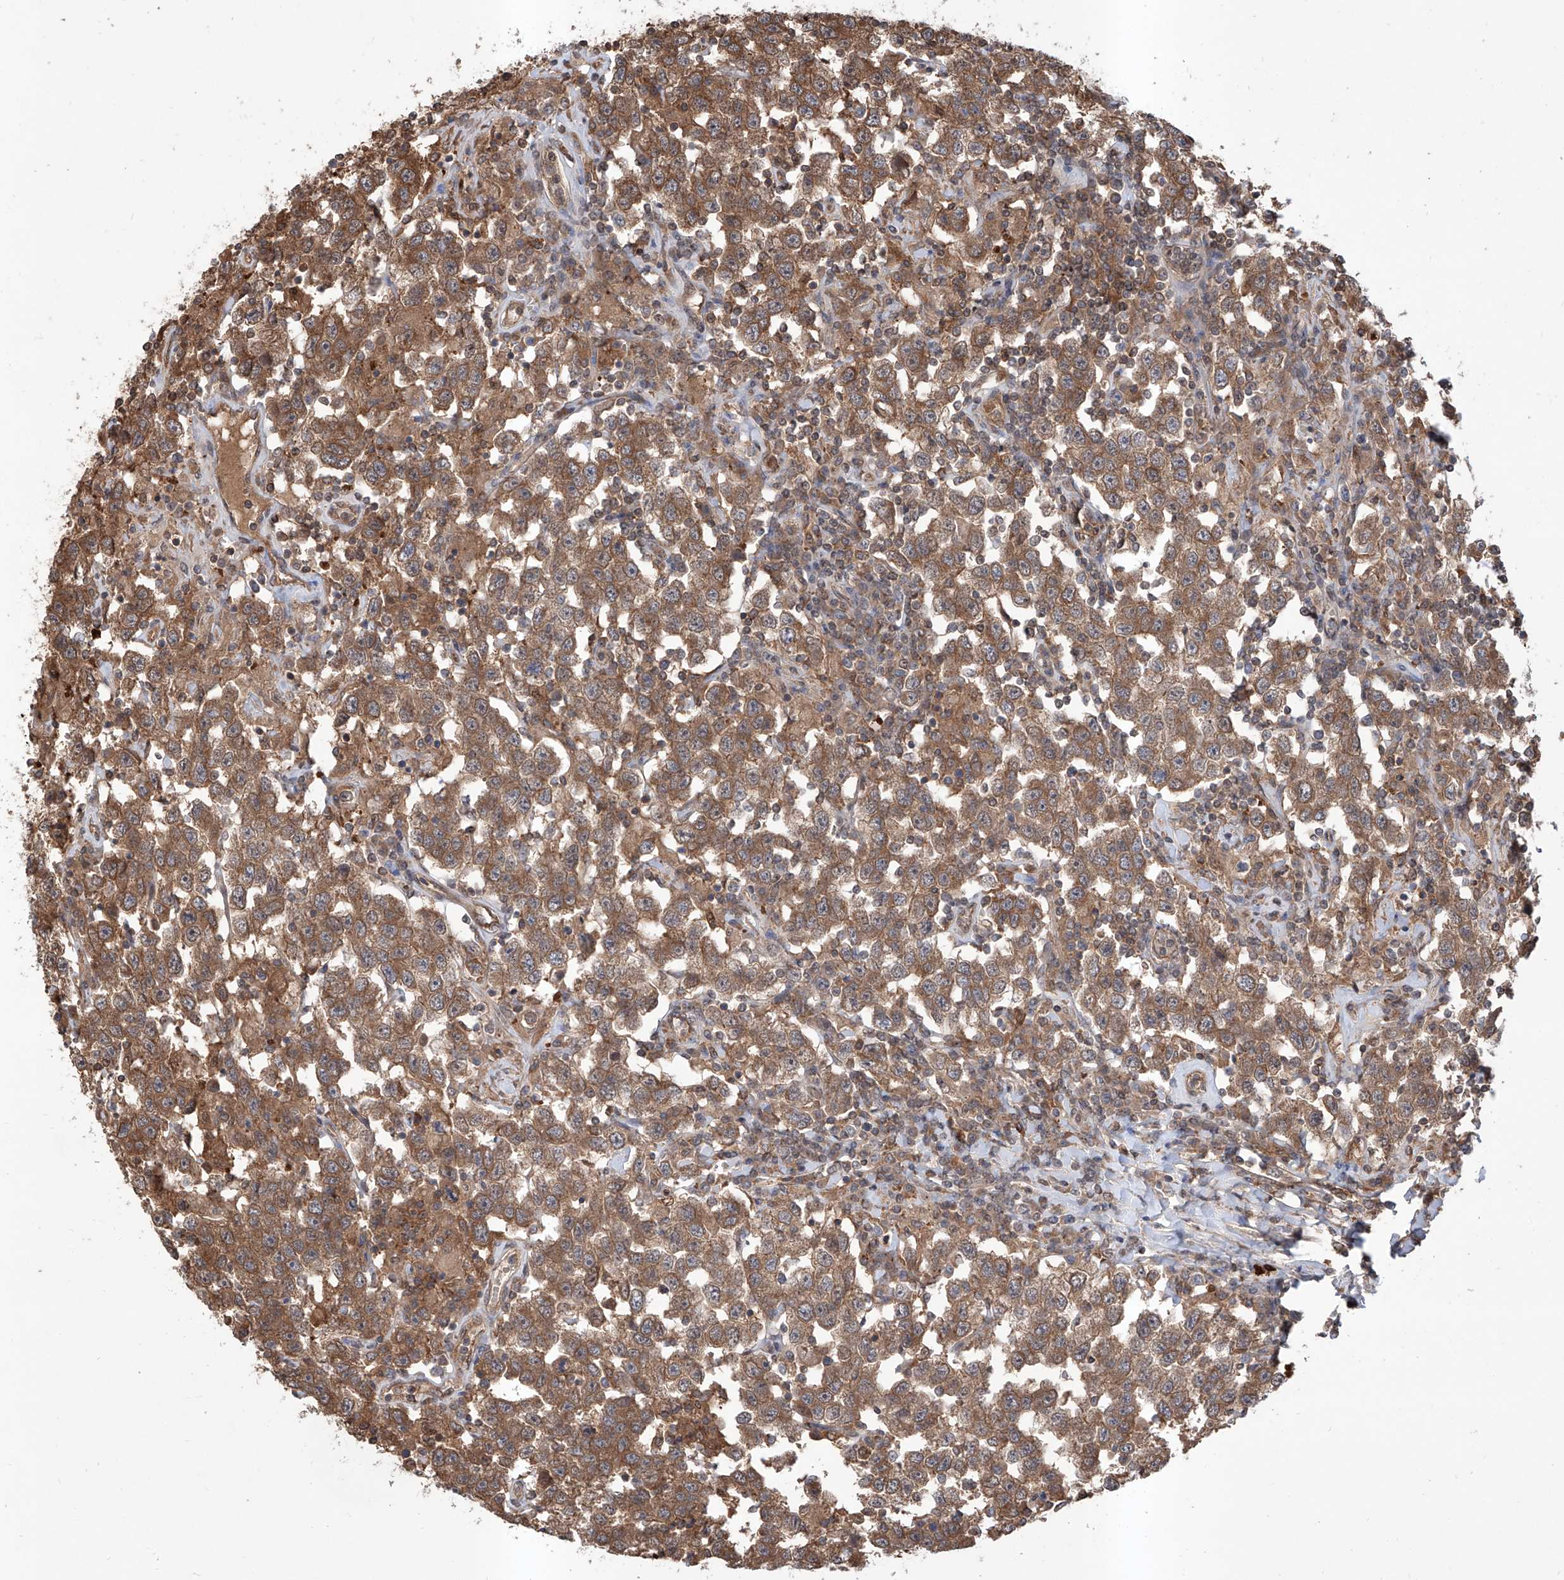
{"staining": {"intensity": "moderate", "quantity": ">75%", "location": "cytoplasmic/membranous"}, "tissue": "testis cancer", "cell_type": "Tumor cells", "image_type": "cancer", "snomed": [{"axis": "morphology", "description": "Seminoma, NOS"}, {"axis": "topography", "description": "Testis"}], "caption": "The photomicrograph displays immunohistochemical staining of seminoma (testis). There is moderate cytoplasmic/membranous expression is seen in about >75% of tumor cells. (brown staining indicates protein expression, while blue staining denotes nuclei).", "gene": "HOXC8", "patient": {"sex": "male", "age": 41}}